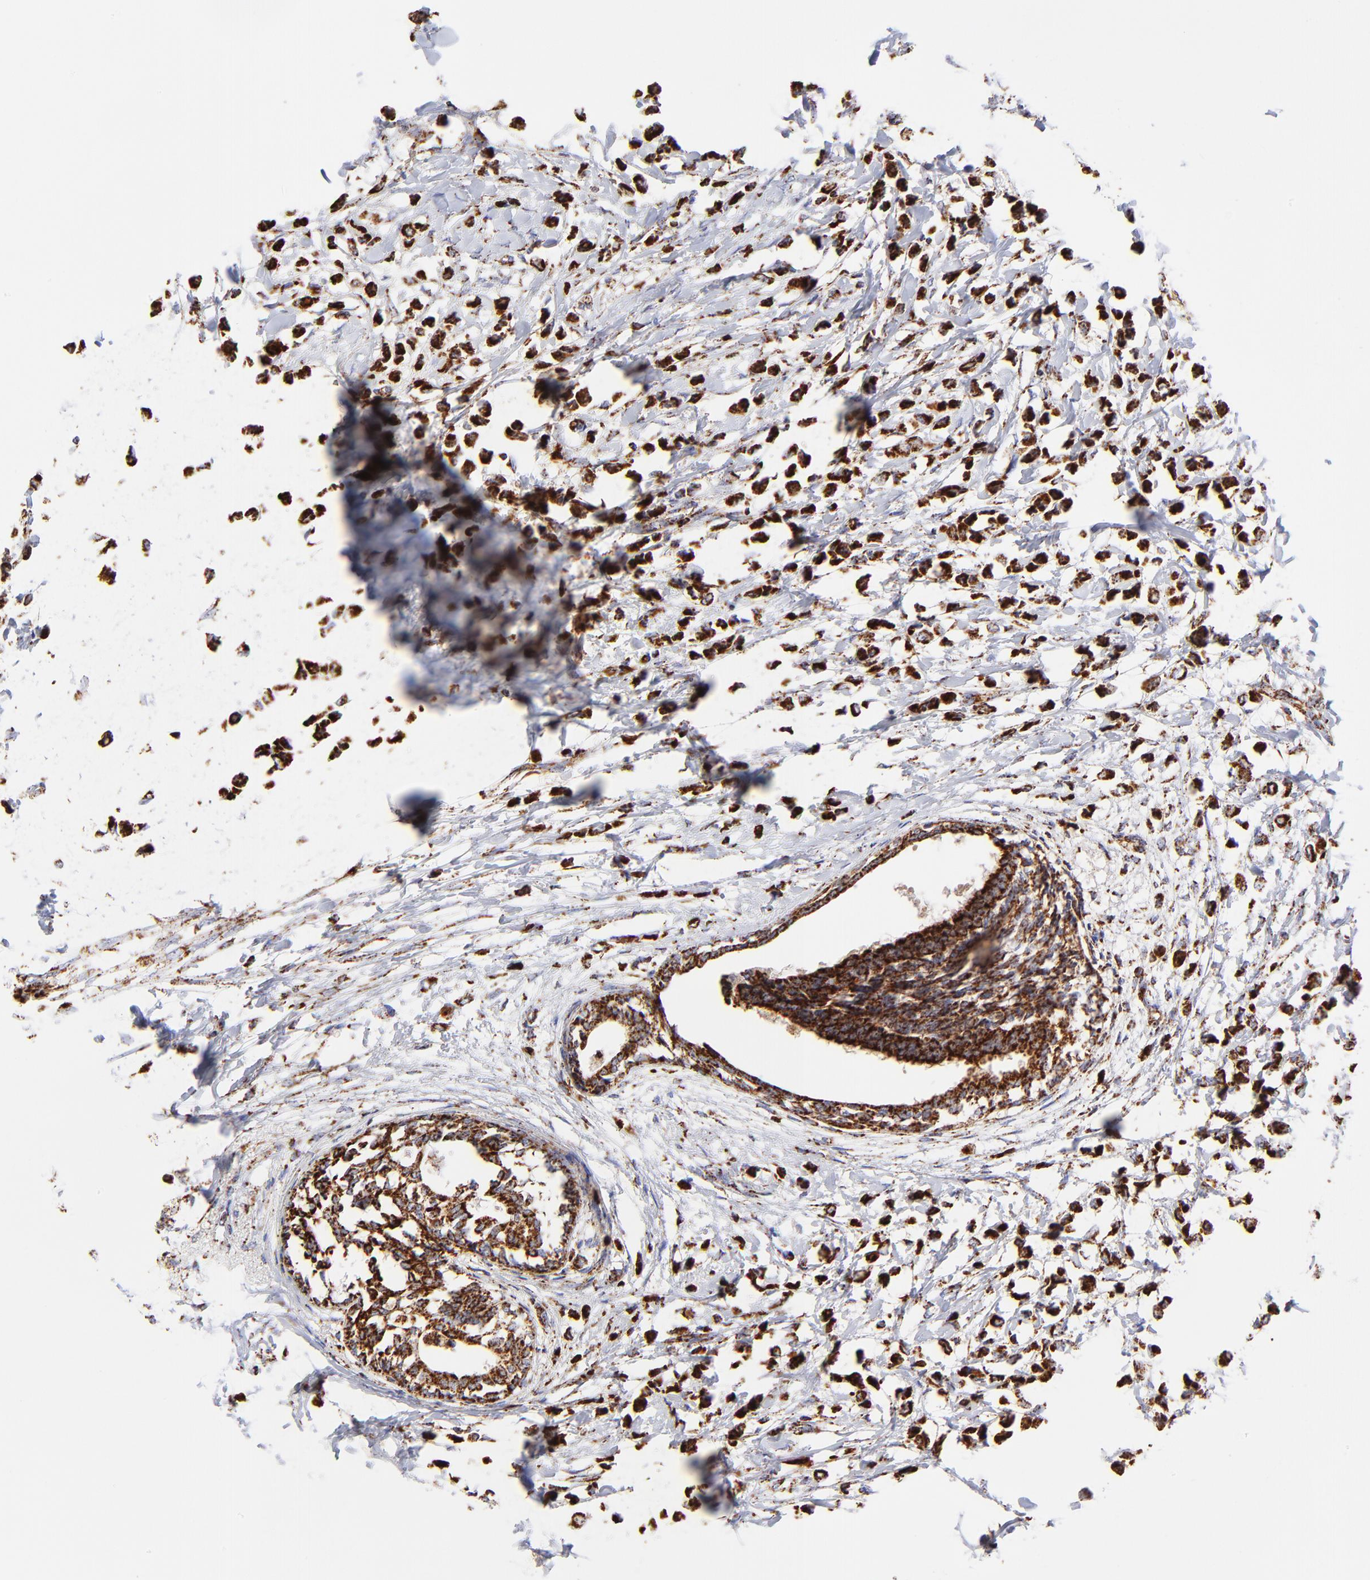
{"staining": {"intensity": "moderate", "quantity": ">75%", "location": "cytoplasmic/membranous"}, "tissue": "breast cancer", "cell_type": "Tumor cells", "image_type": "cancer", "snomed": [{"axis": "morphology", "description": "Lobular carcinoma"}, {"axis": "topography", "description": "Breast"}], "caption": "Breast cancer (lobular carcinoma) was stained to show a protein in brown. There is medium levels of moderate cytoplasmic/membranous positivity in about >75% of tumor cells.", "gene": "ECH1", "patient": {"sex": "female", "age": 51}}